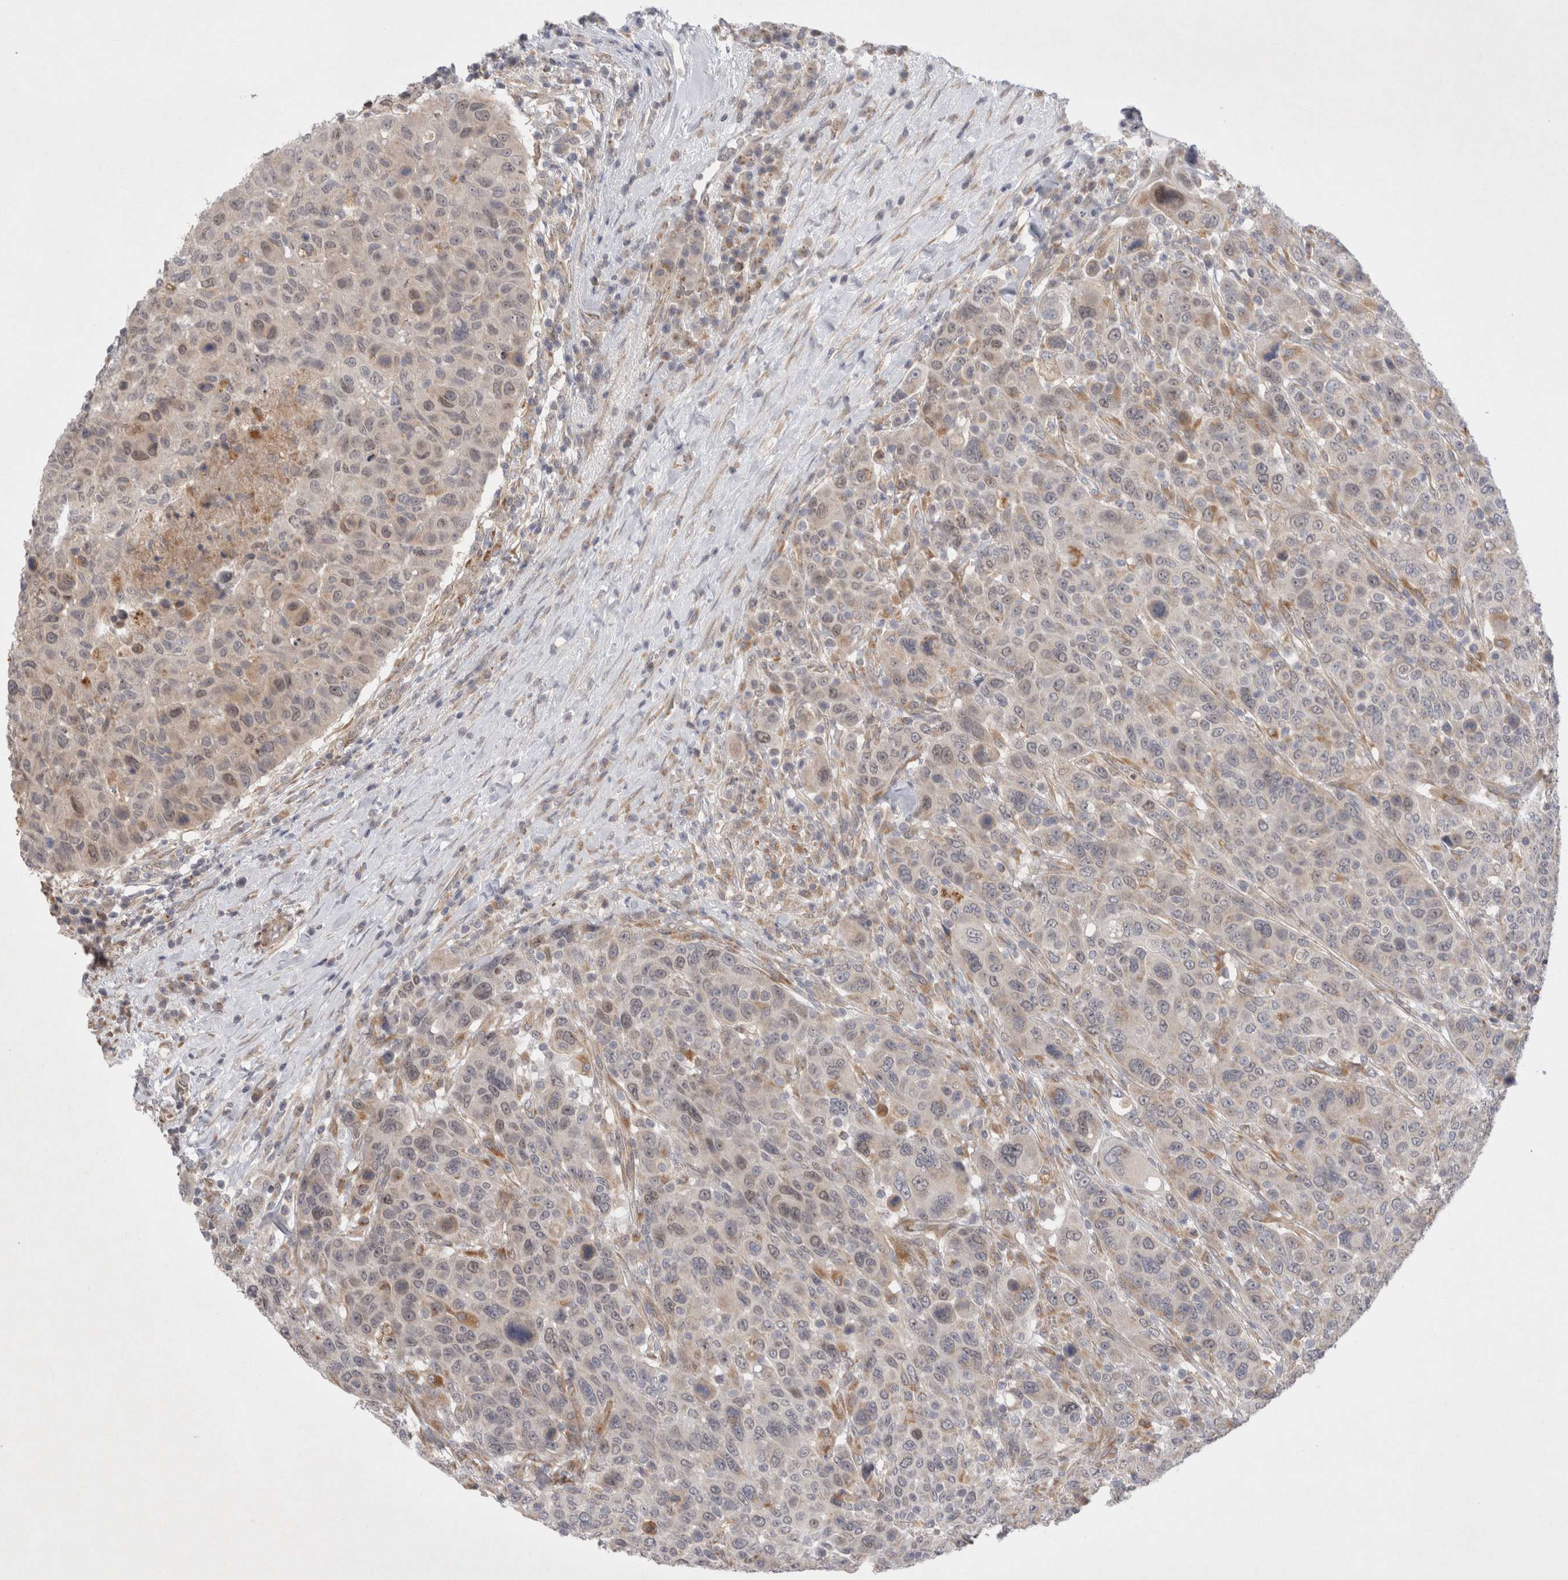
{"staining": {"intensity": "weak", "quantity": "<25%", "location": "cytoplasmic/membranous"}, "tissue": "breast cancer", "cell_type": "Tumor cells", "image_type": "cancer", "snomed": [{"axis": "morphology", "description": "Duct carcinoma"}, {"axis": "topography", "description": "Breast"}], "caption": "There is no significant staining in tumor cells of breast cancer (intraductal carcinoma).", "gene": "NPC1", "patient": {"sex": "female", "age": 37}}